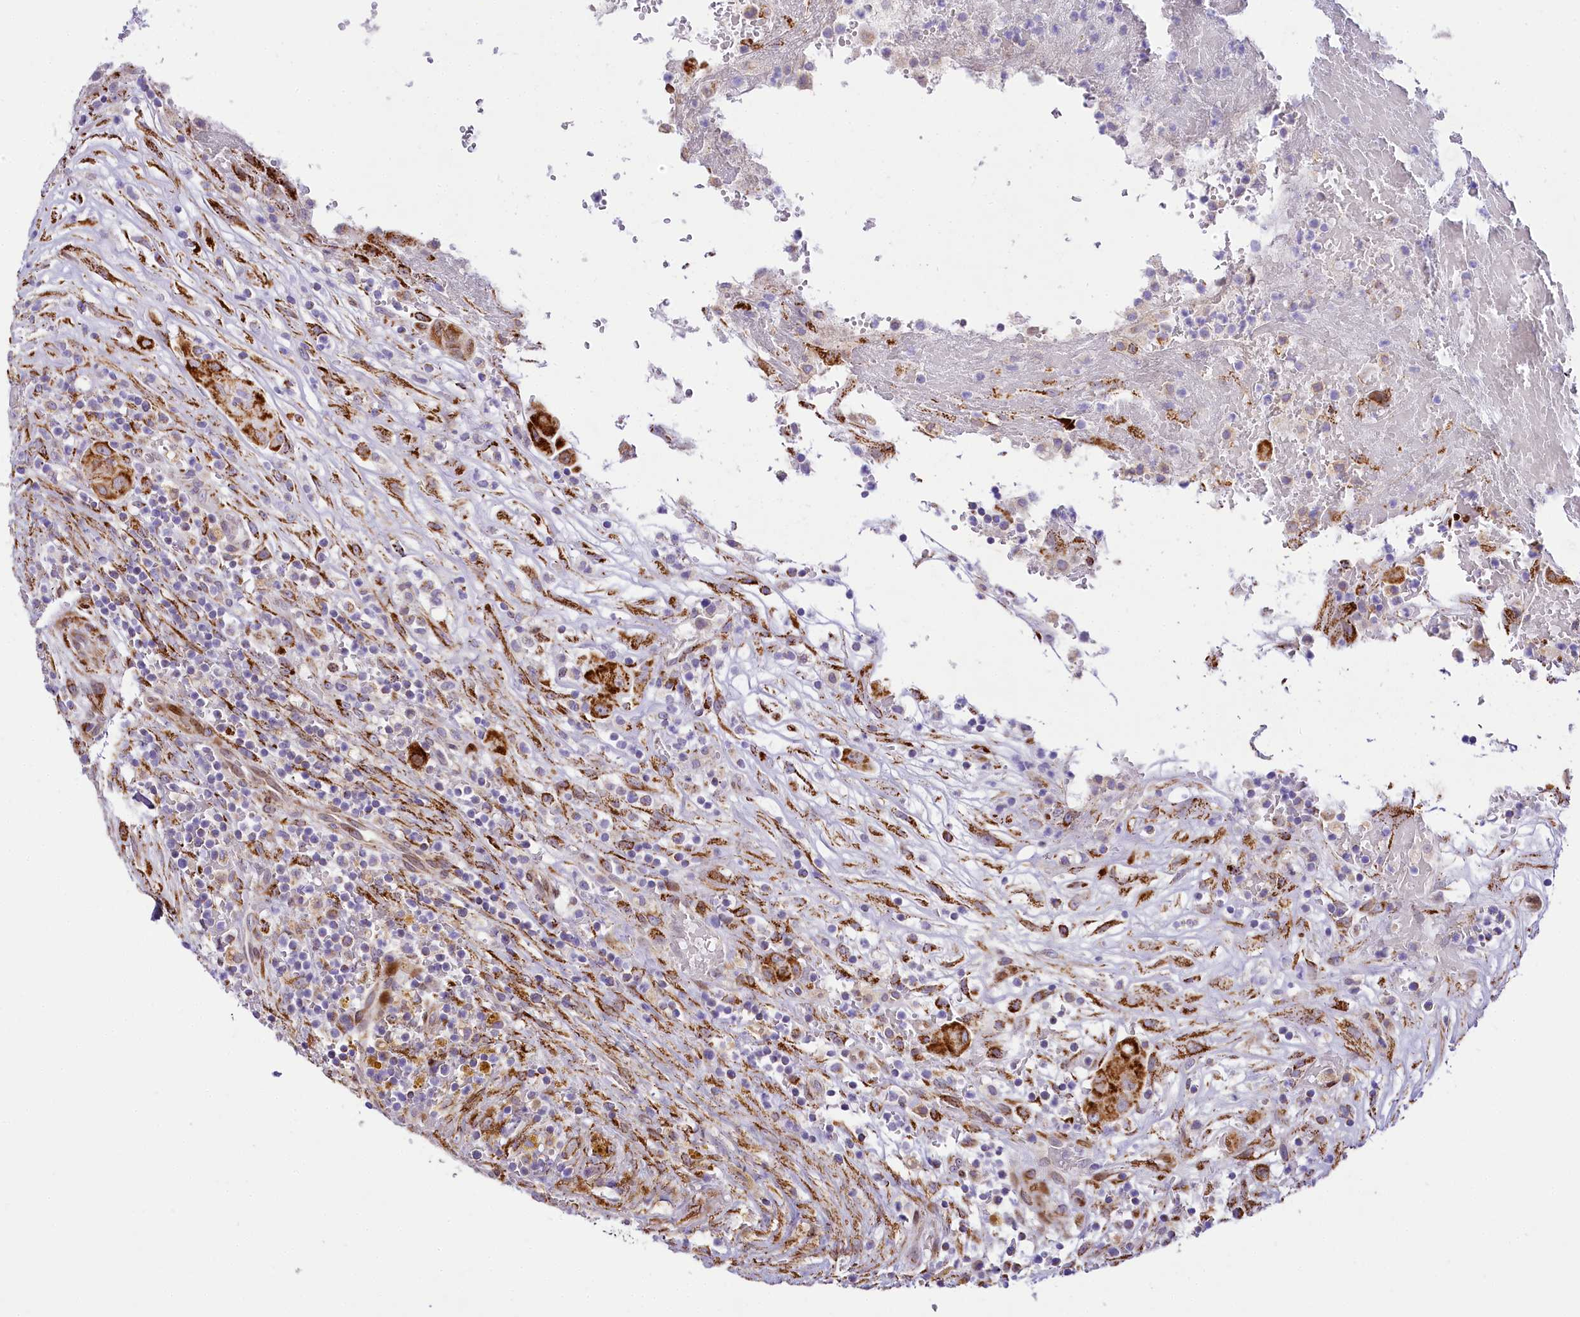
{"staining": {"intensity": "strong", "quantity": ">75%", "location": "cytoplasmic/membranous"}, "tissue": "thyroid cancer", "cell_type": "Tumor cells", "image_type": "cancer", "snomed": [{"axis": "morphology", "description": "Papillary adenocarcinoma, NOS"}, {"axis": "topography", "description": "Thyroid gland"}], "caption": "Protein expression analysis of thyroid cancer (papillary adenocarcinoma) exhibits strong cytoplasmic/membranous positivity in about >75% of tumor cells. (DAB (3,3'-diaminobenzidine) IHC with brightfield microscopy, high magnification).", "gene": "PPIP5K2", "patient": {"sex": "male", "age": 77}}